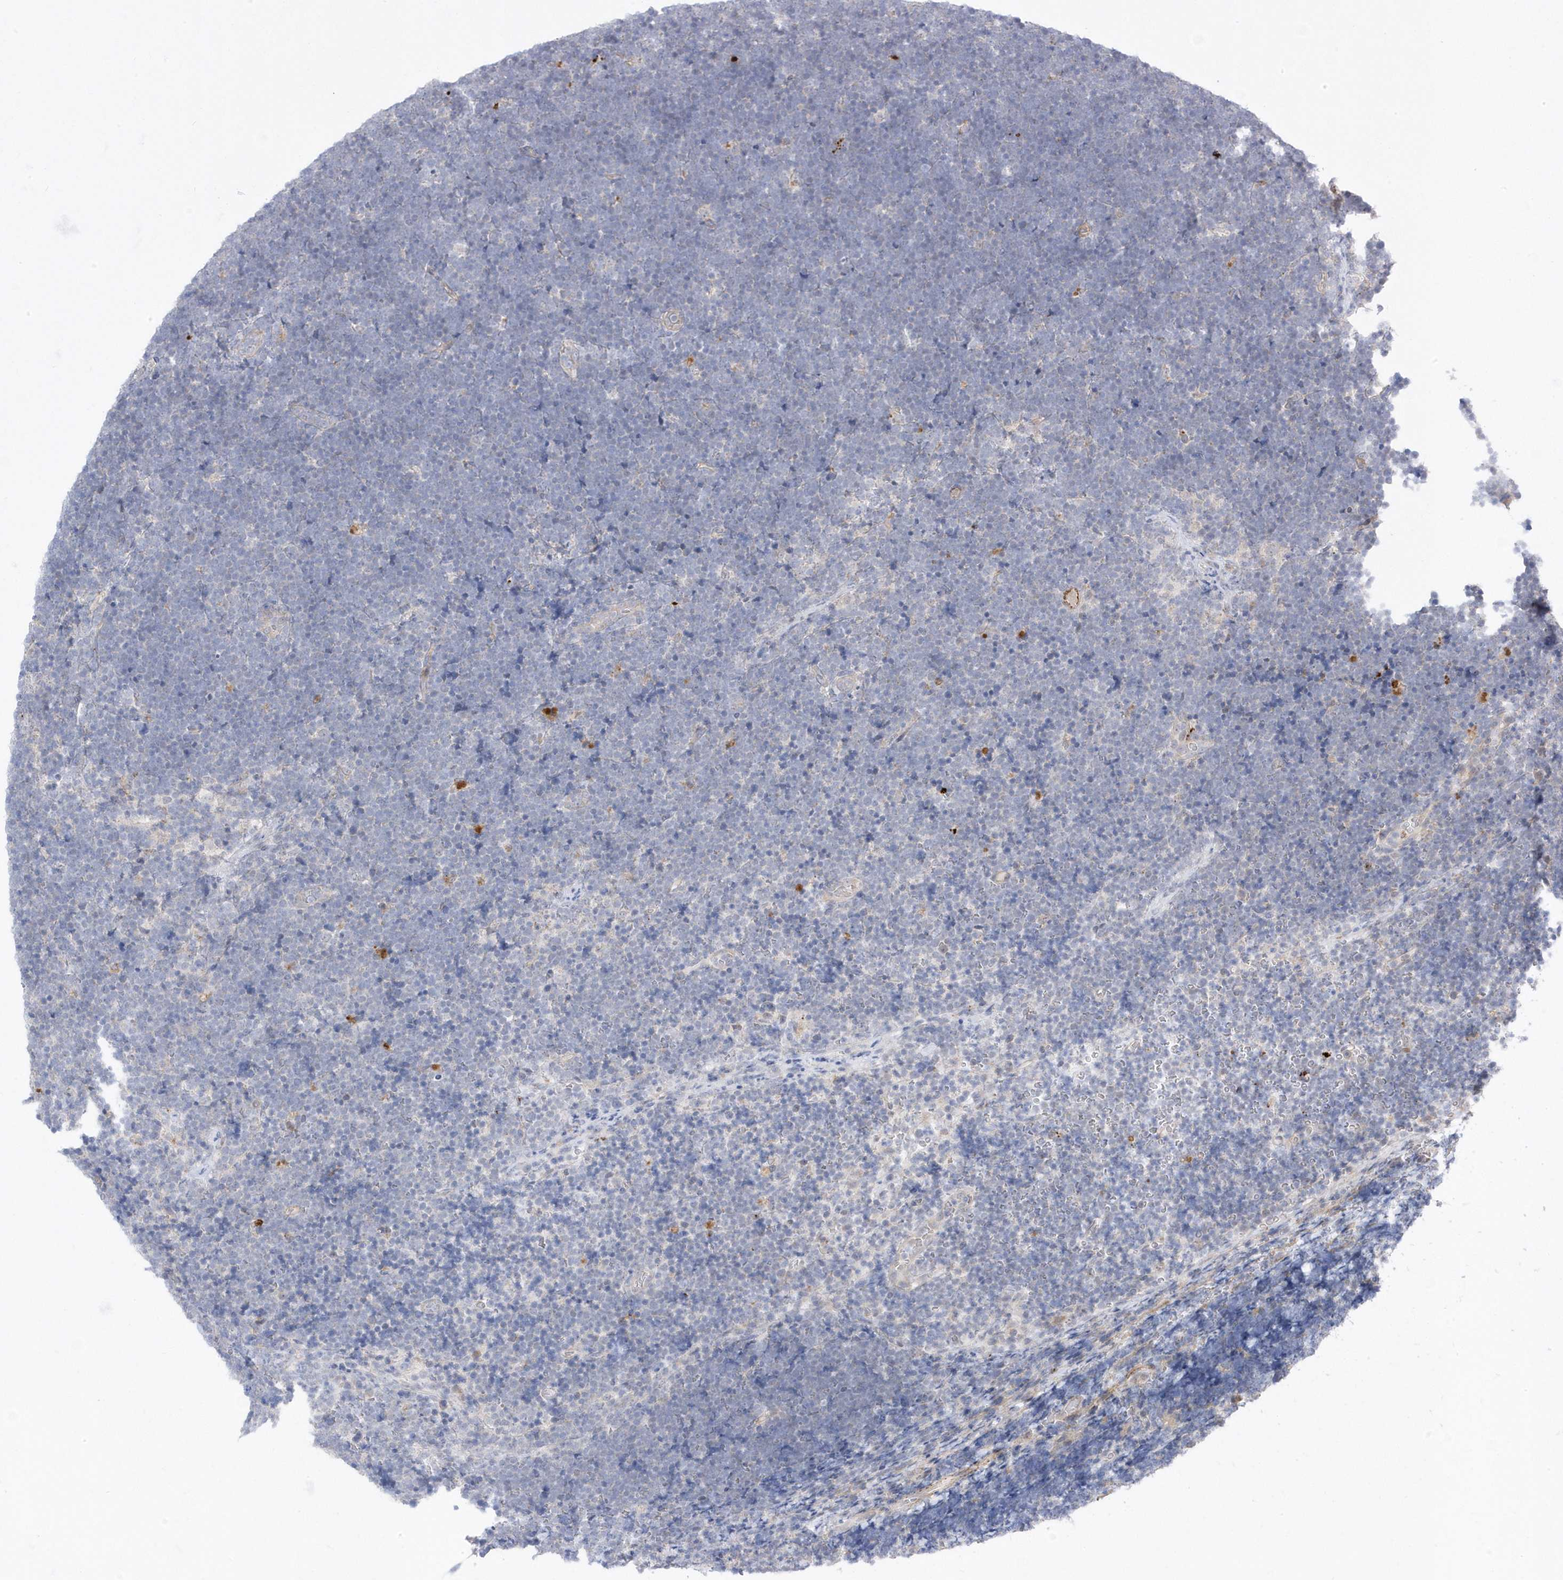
{"staining": {"intensity": "negative", "quantity": "none", "location": "none"}, "tissue": "lymphoma", "cell_type": "Tumor cells", "image_type": "cancer", "snomed": [{"axis": "morphology", "description": "Malignant lymphoma, non-Hodgkin's type, High grade"}, {"axis": "topography", "description": "Lymph node"}], "caption": "High magnification brightfield microscopy of lymphoma stained with DAB (3,3'-diaminobenzidine) (brown) and counterstained with hematoxylin (blue): tumor cells show no significant staining.", "gene": "ANAPC1", "patient": {"sex": "male", "age": 13}}